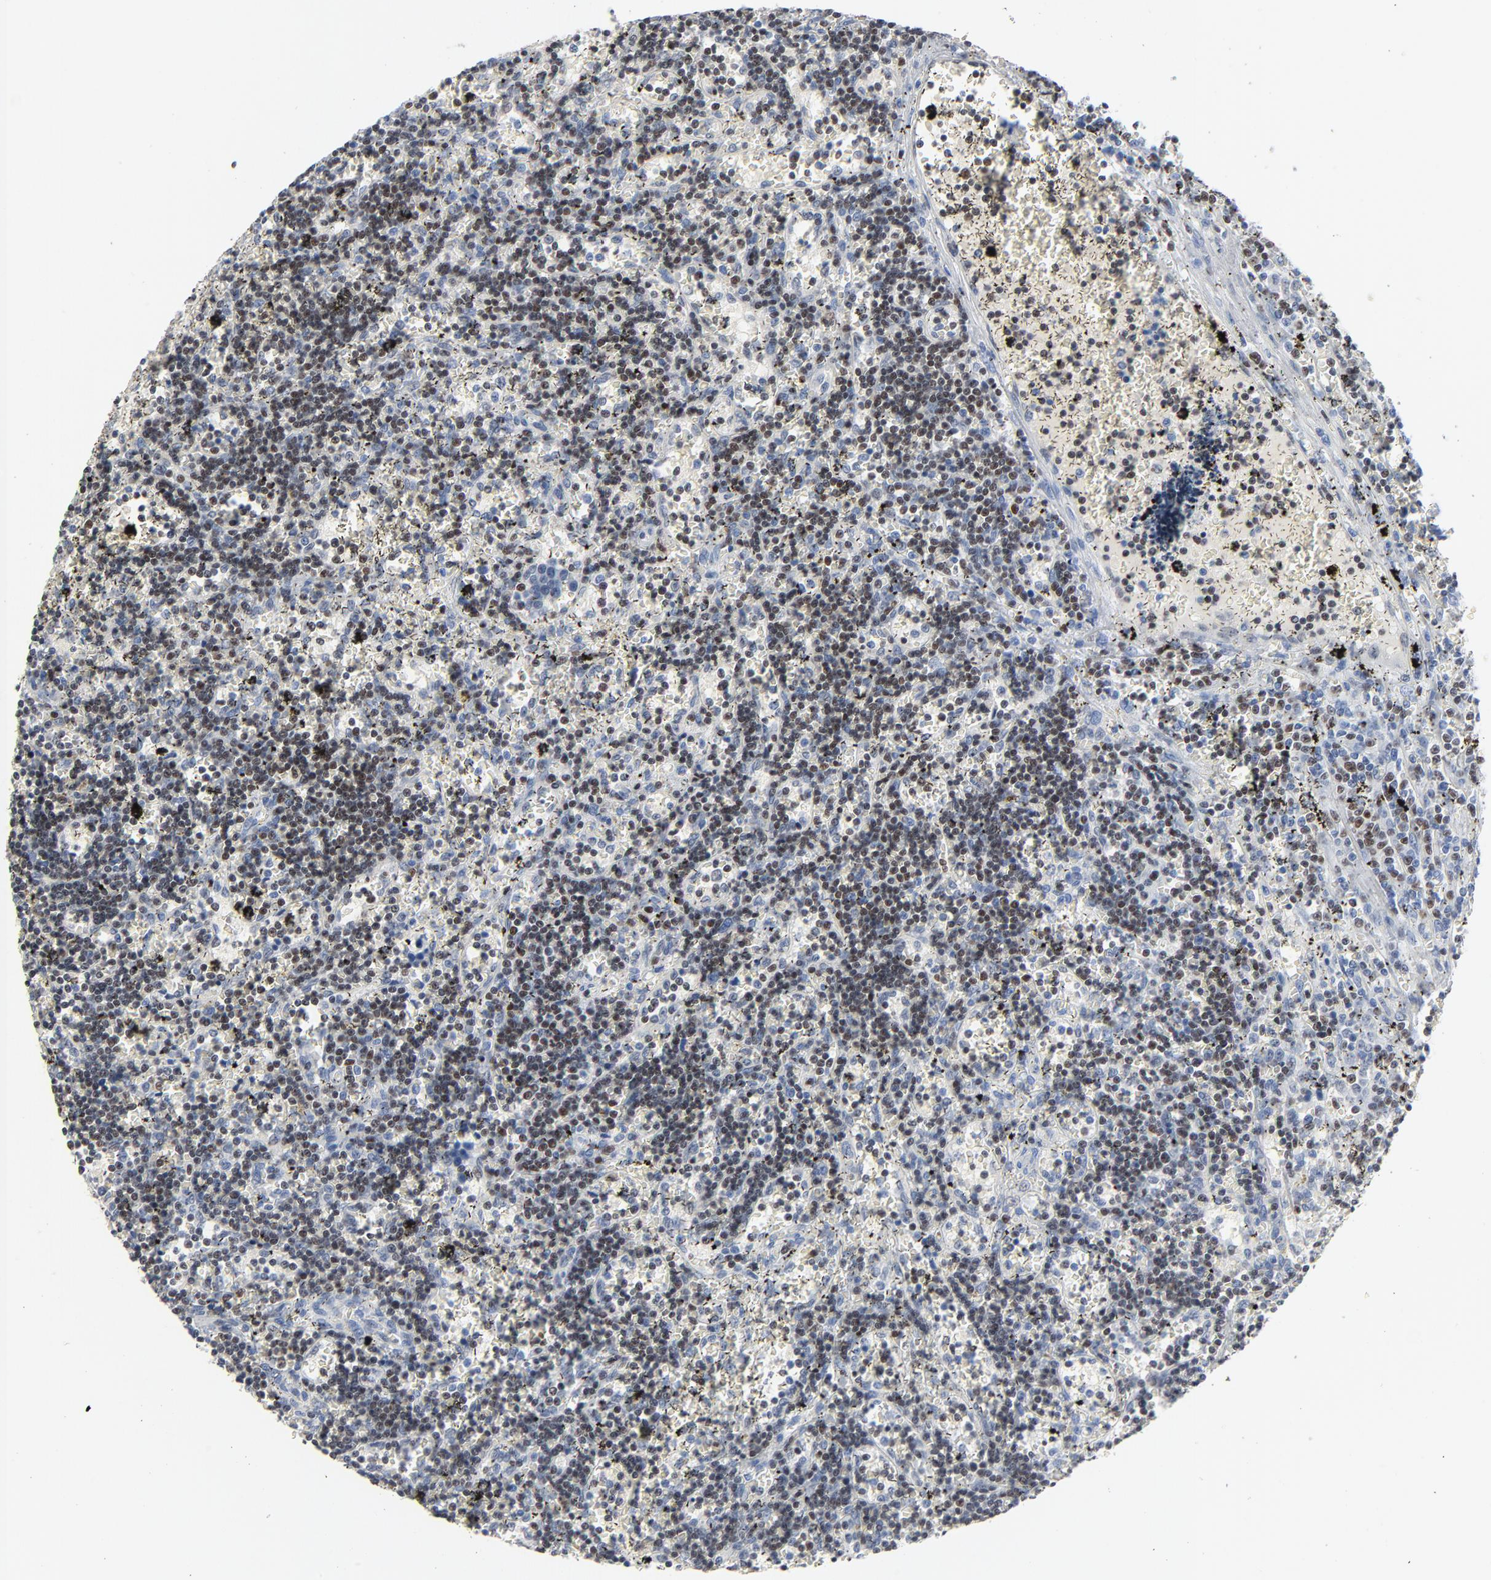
{"staining": {"intensity": "weak", "quantity": "25%-75%", "location": "nuclear"}, "tissue": "lymphoma", "cell_type": "Tumor cells", "image_type": "cancer", "snomed": [{"axis": "morphology", "description": "Malignant lymphoma, non-Hodgkin's type, Low grade"}, {"axis": "topography", "description": "Spleen"}], "caption": "Approximately 25%-75% of tumor cells in lymphoma demonstrate weak nuclear protein positivity as visualized by brown immunohistochemical staining.", "gene": "FOXP1", "patient": {"sex": "male", "age": 60}}